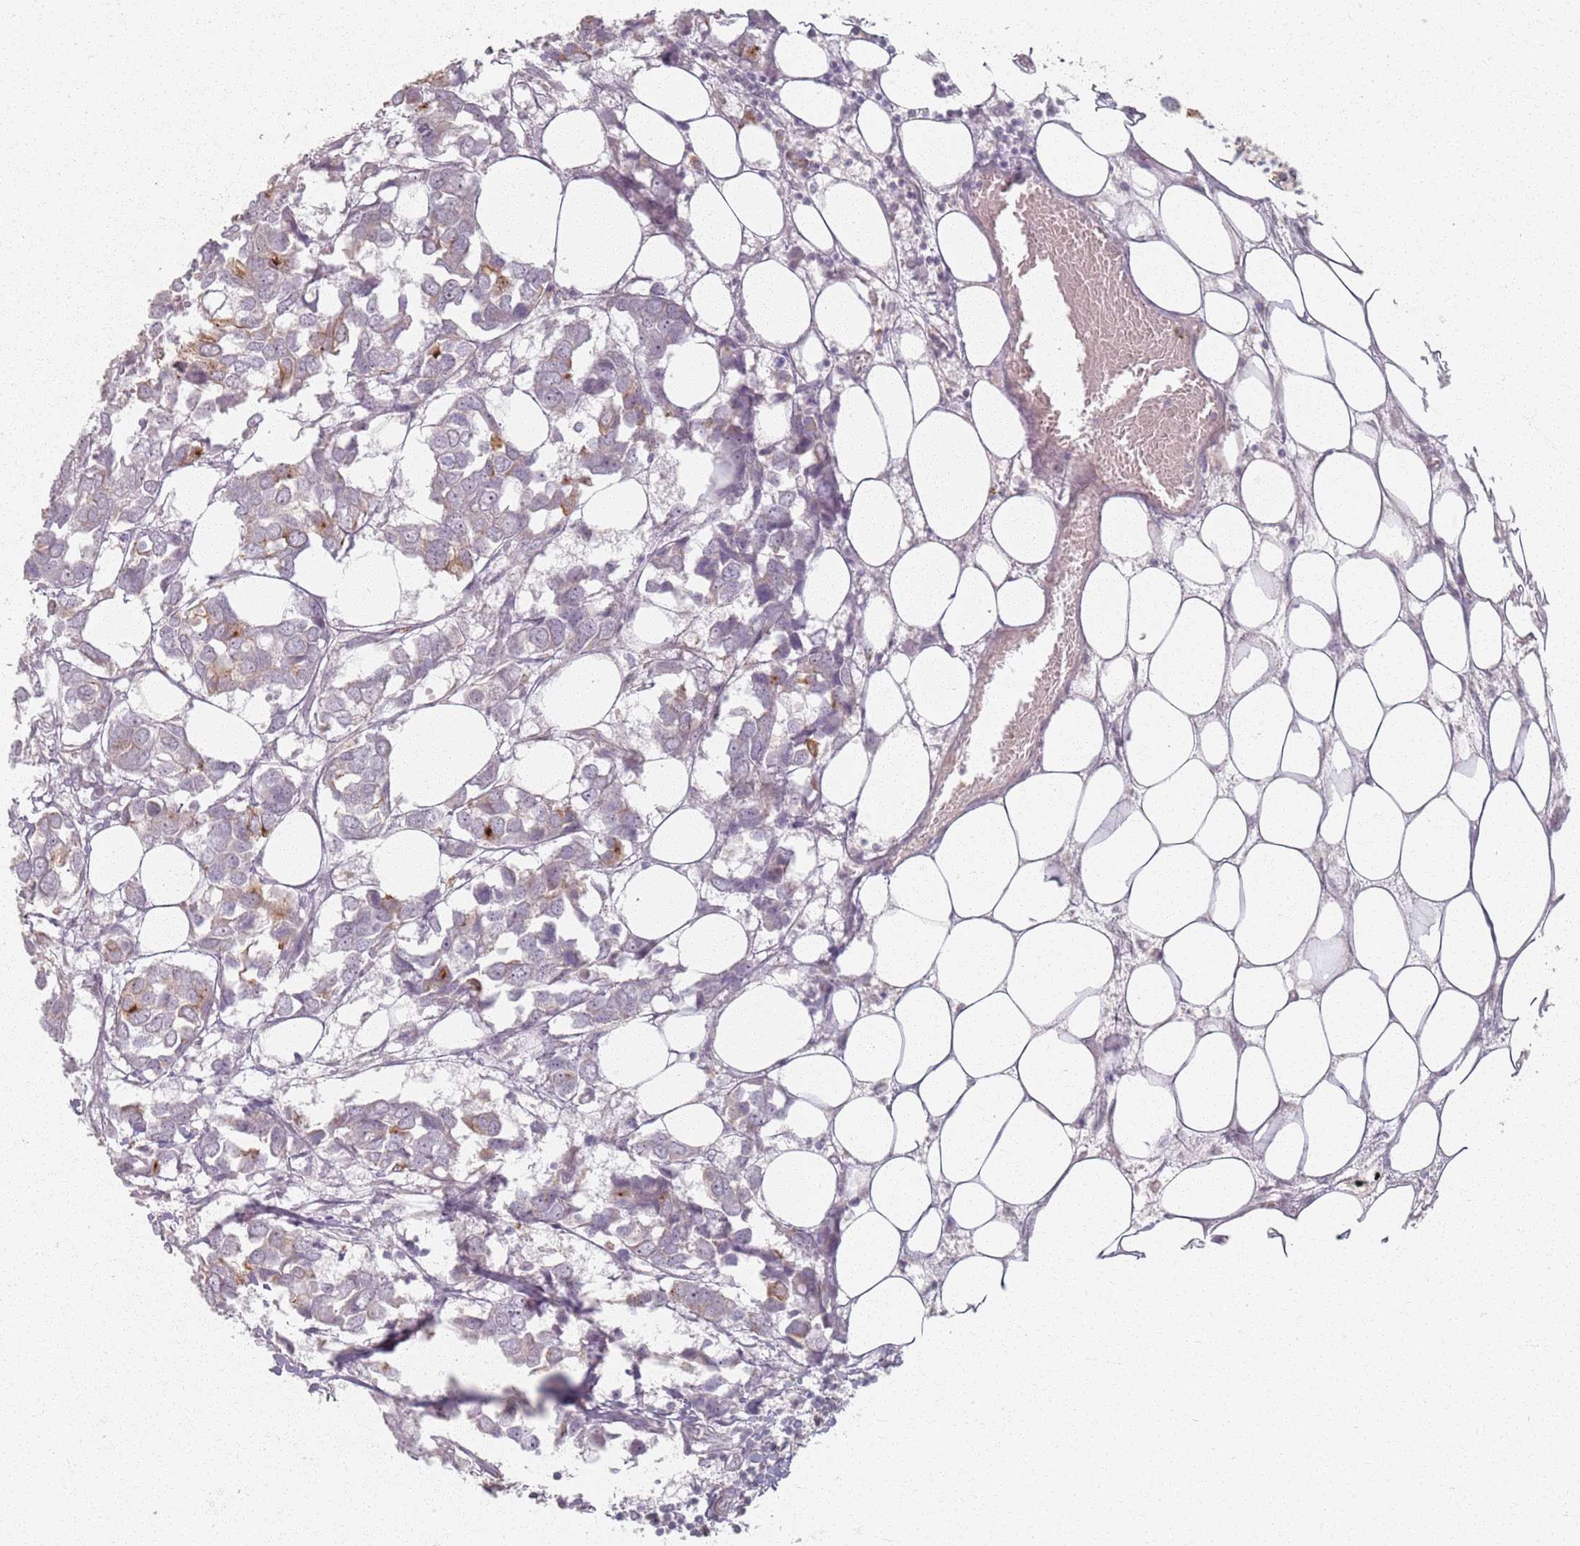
{"staining": {"intensity": "moderate", "quantity": "<25%", "location": "cytoplasmic/membranous"}, "tissue": "breast cancer", "cell_type": "Tumor cells", "image_type": "cancer", "snomed": [{"axis": "morphology", "description": "Duct carcinoma"}, {"axis": "topography", "description": "Breast"}], "caption": "This is a photomicrograph of IHC staining of intraductal carcinoma (breast), which shows moderate positivity in the cytoplasmic/membranous of tumor cells.", "gene": "PKD2L2", "patient": {"sex": "female", "age": 83}}